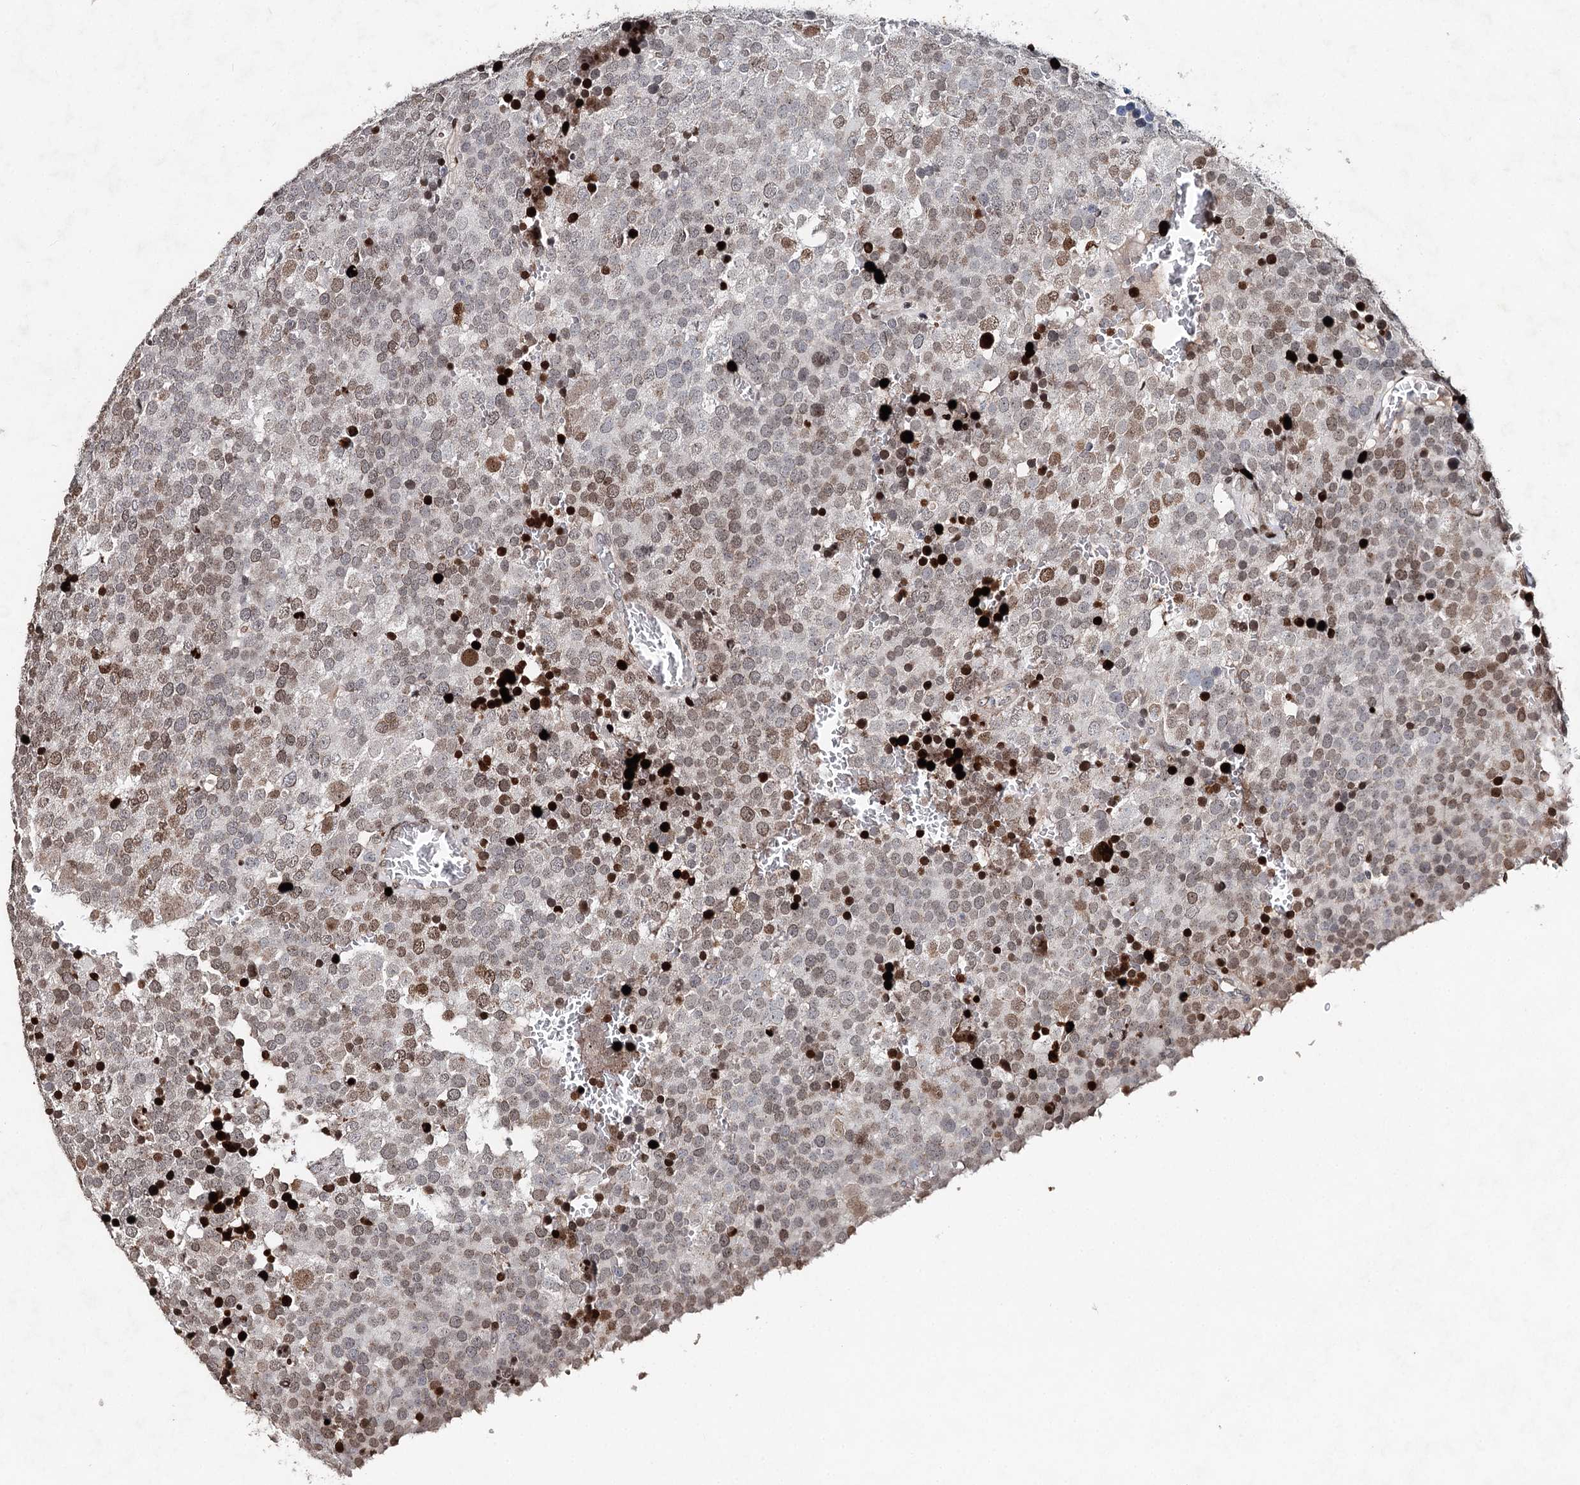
{"staining": {"intensity": "moderate", "quantity": "25%-75%", "location": "nuclear"}, "tissue": "testis cancer", "cell_type": "Tumor cells", "image_type": "cancer", "snomed": [{"axis": "morphology", "description": "Seminoma, NOS"}, {"axis": "topography", "description": "Testis"}], "caption": "Immunohistochemical staining of testis cancer (seminoma) displays medium levels of moderate nuclear positivity in about 25%-75% of tumor cells.", "gene": "FRMD4A", "patient": {"sex": "male", "age": 71}}